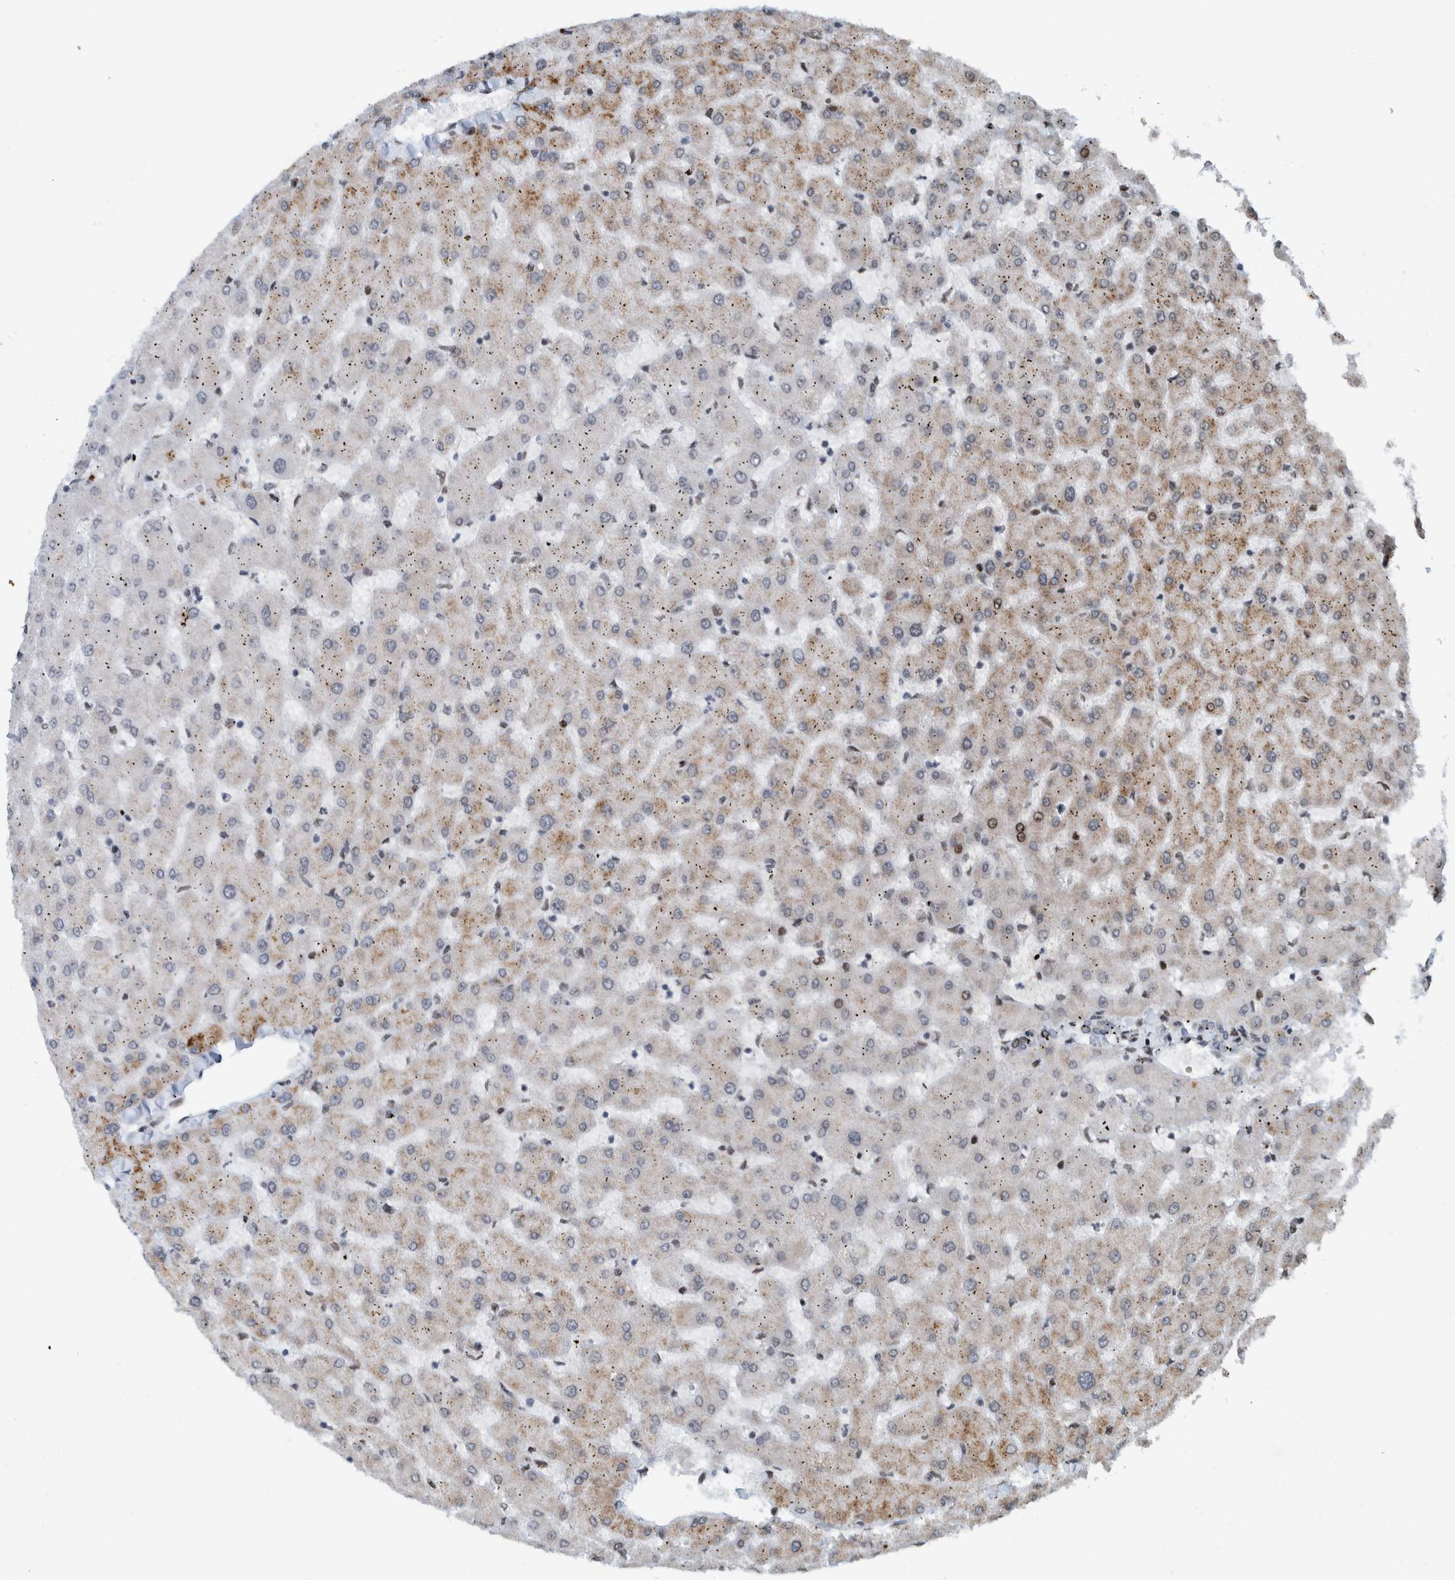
{"staining": {"intensity": "negative", "quantity": "none", "location": "none"}, "tissue": "liver", "cell_type": "Cholangiocytes", "image_type": "normal", "snomed": [{"axis": "morphology", "description": "Normal tissue, NOS"}, {"axis": "topography", "description": "Liver"}], "caption": "High magnification brightfield microscopy of normal liver stained with DAB (brown) and counterstained with hematoxylin (blue): cholangiocytes show no significant positivity. (DAB (3,3'-diaminobenzidine) IHC with hematoxylin counter stain).", "gene": "ZNF366", "patient": {"sex": "female", "age": 63}}